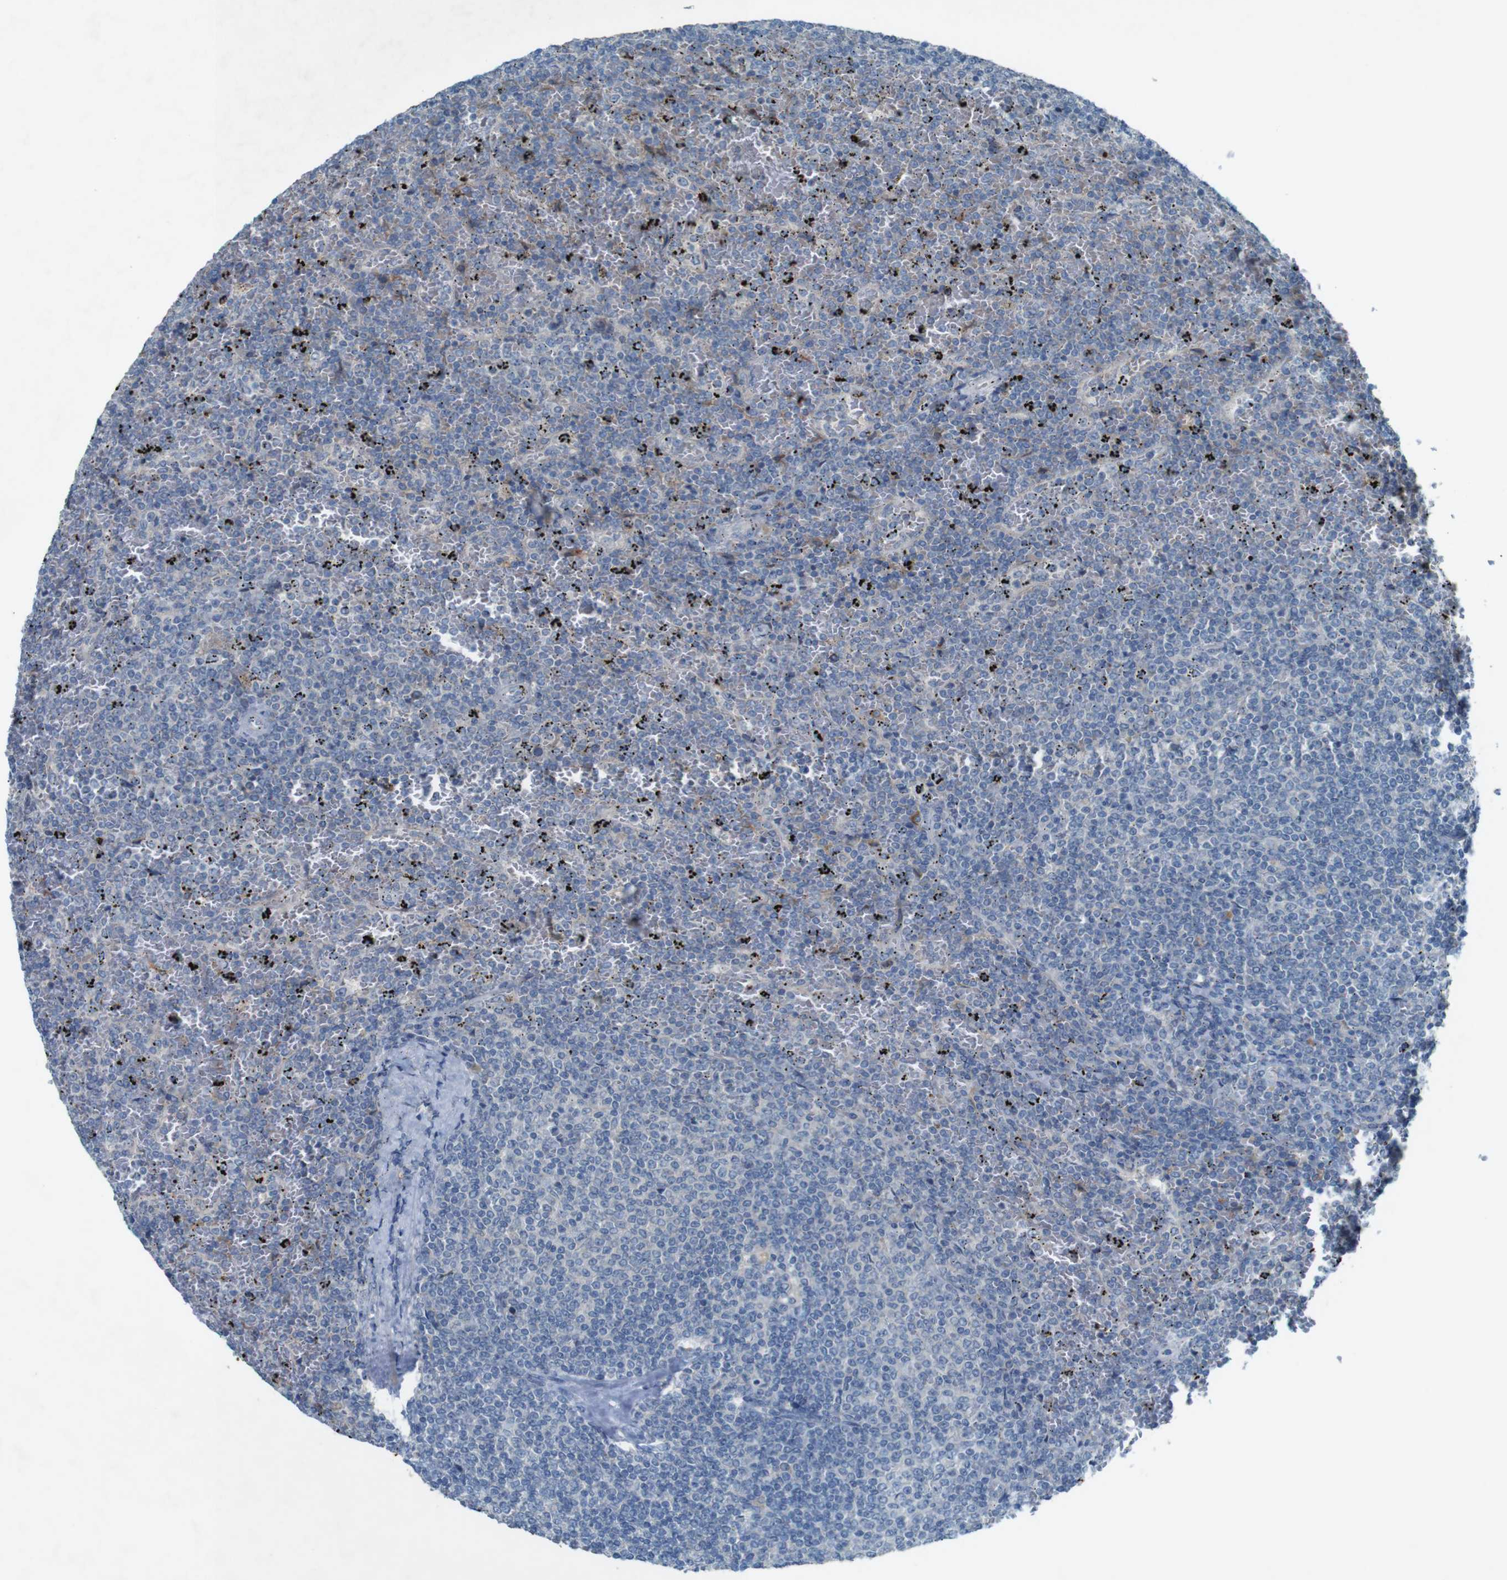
{"staining": {"intensity": "negative", "quantity": "none", "location": "none"}, "tissue": "lymphoma", "cell_type": "Tumor cells", "image_type": "cancer", "snomed": [{"axis": "morphology", "description": "Malignant lymphoma, non-Hodgkin's type, Low grade"}, {"axis": "topography", "description": "Spleen"}], "caption": "This is a image of immunohistochemistry (IHC) staining of low-grade malignant lymphoma, non-Hodgkin's type, which shows no expression in tumor cells.", "gene": "MOGAT3", "patient": {"sex": "female", "age": 77}}